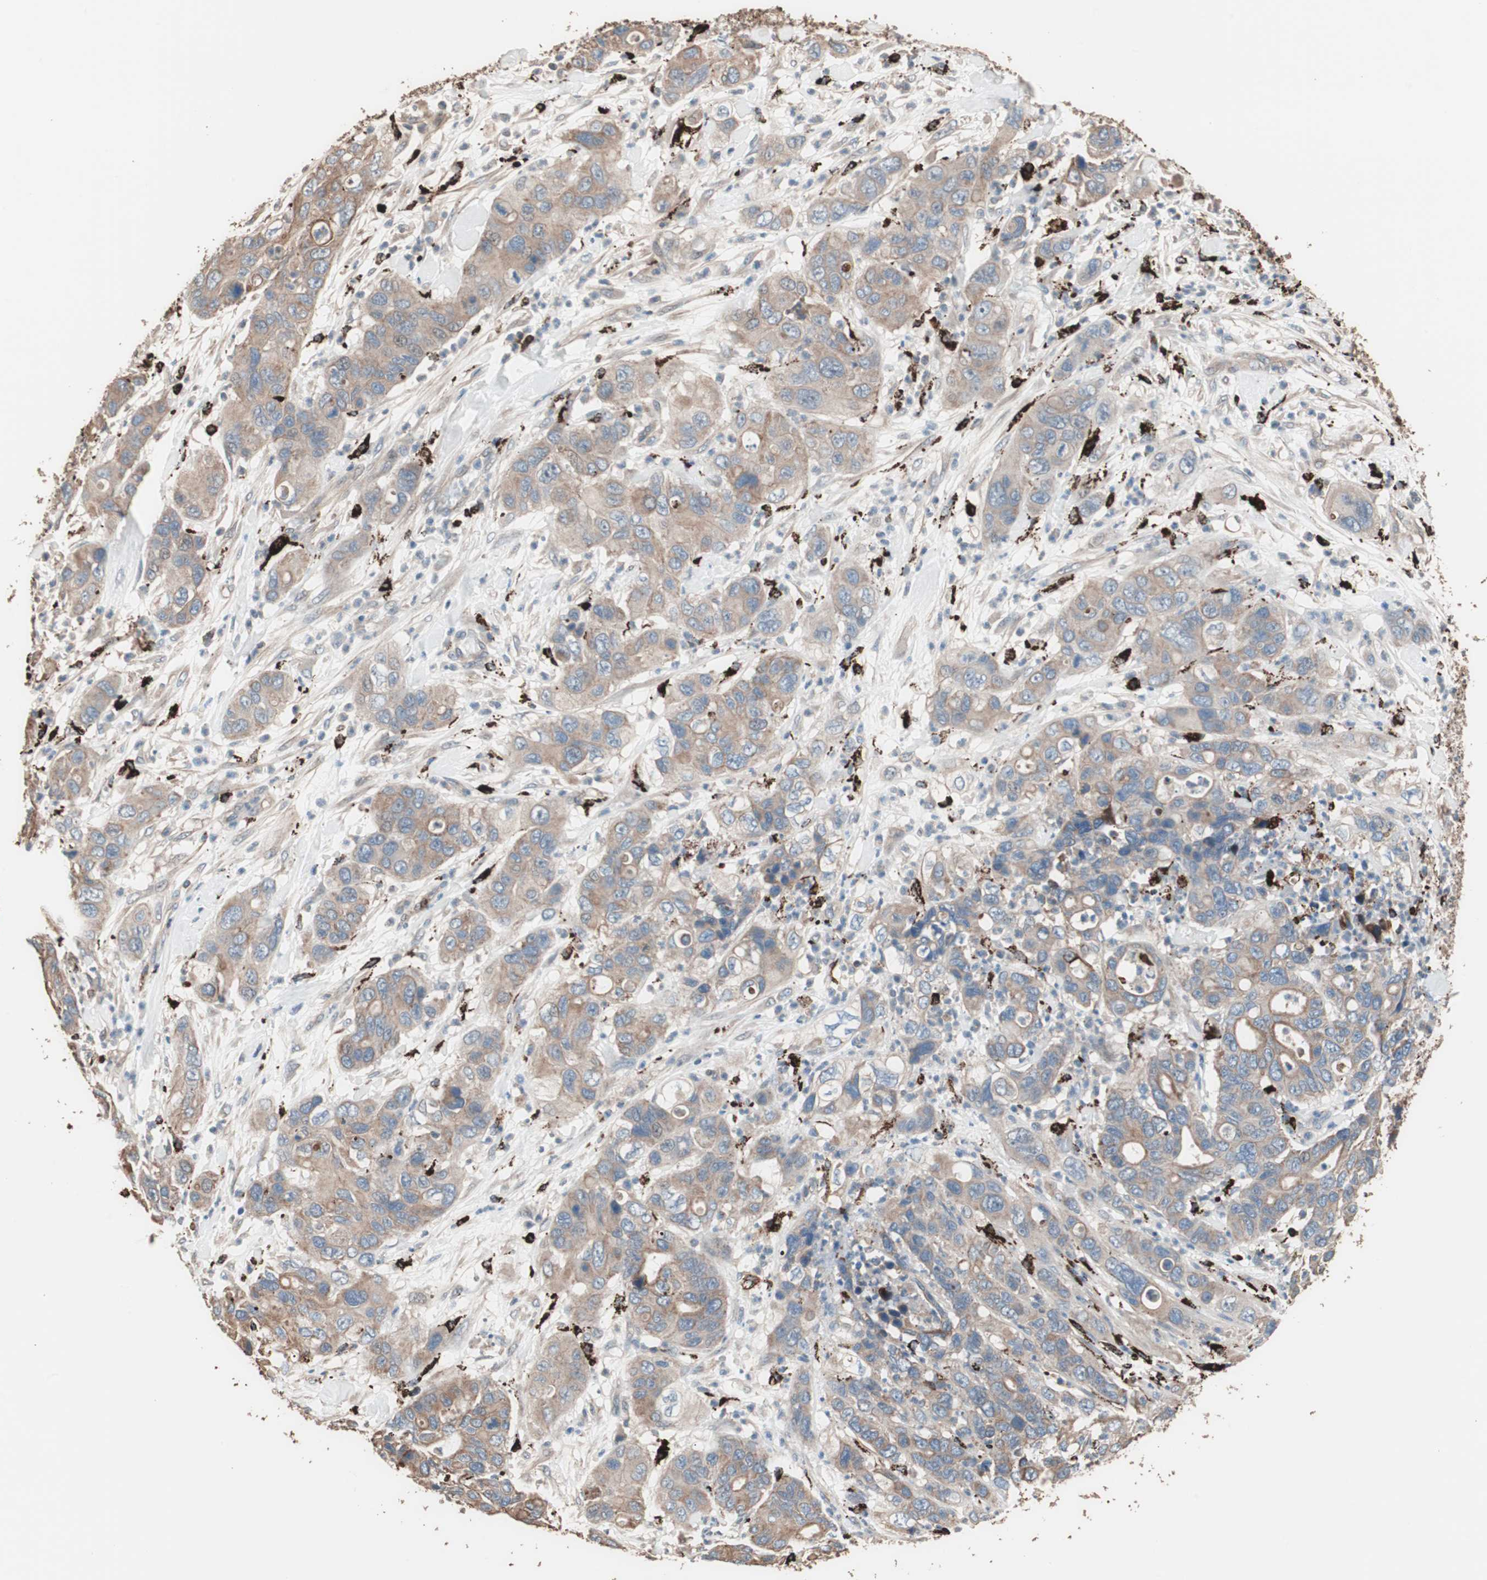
{"staining": {"intensity": "moderate", "quantity": ">75%", "location": "cytoplasmic/membranous"}, "tissue": "pancreatic cancer", "cell_type": "Tumor cells", "image_type": "cancer", "snomed": [{"axis": "morphology", "description": "Adenocarcinoma, NOS"}, {"axis": "topography", "description": "Pancreas"}], "caption": "This image reveals pancreatic adenocarcinoma stained with IHC to label a protein in brown. The cytoplasmic/membranous of tumor cells show moderate positivity for the protein. Nuclei are counter-stained blue.", "gene": "CCT3", "patient": {"sex": "female", "age": 71}}